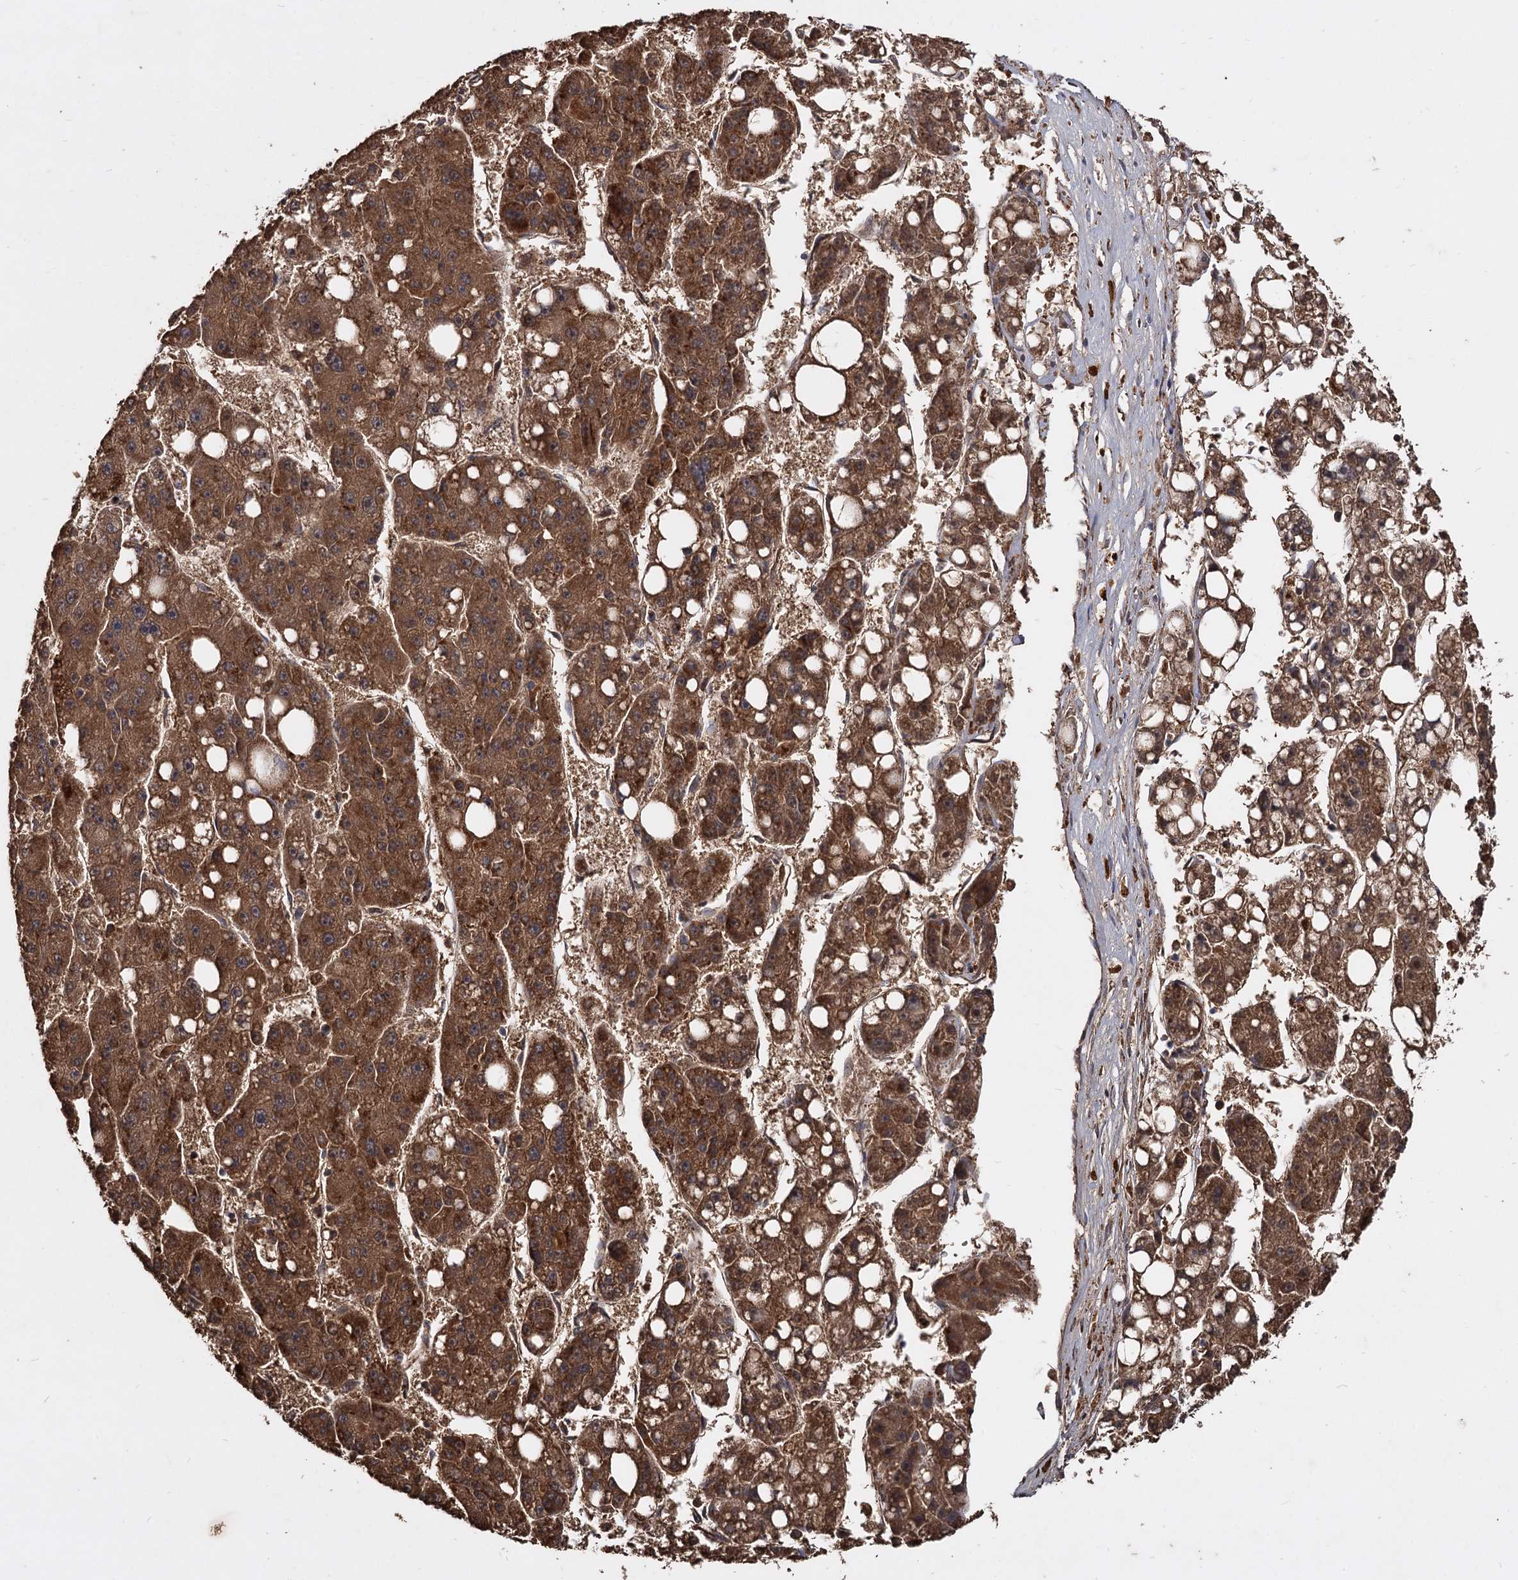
{"staining": {"intensity": "strong", "quantity": ">75%", "location": "cytoplasmic/membranous"}, "tissue": "liver cancer", "cell_type": "Tumor cells", "image_type": "cancer", "snomed": [{"axis": "morphology", "description": "Carcinoma, Hepatocellular, NOS"}, {"axis": "topography", "description": "Liver"}], "caption": "Tumor cells show strong cytoplasmic/membranous staining in approximately >75% of cells in liver cancer (hepatocellular carcinoma). (Stains: DAB in brown, nuclei in blue, Microscopy: brightfield microscopy at high magnification).", "gene": "GCLC", "patient": {"sex": "female", "age": 61}}